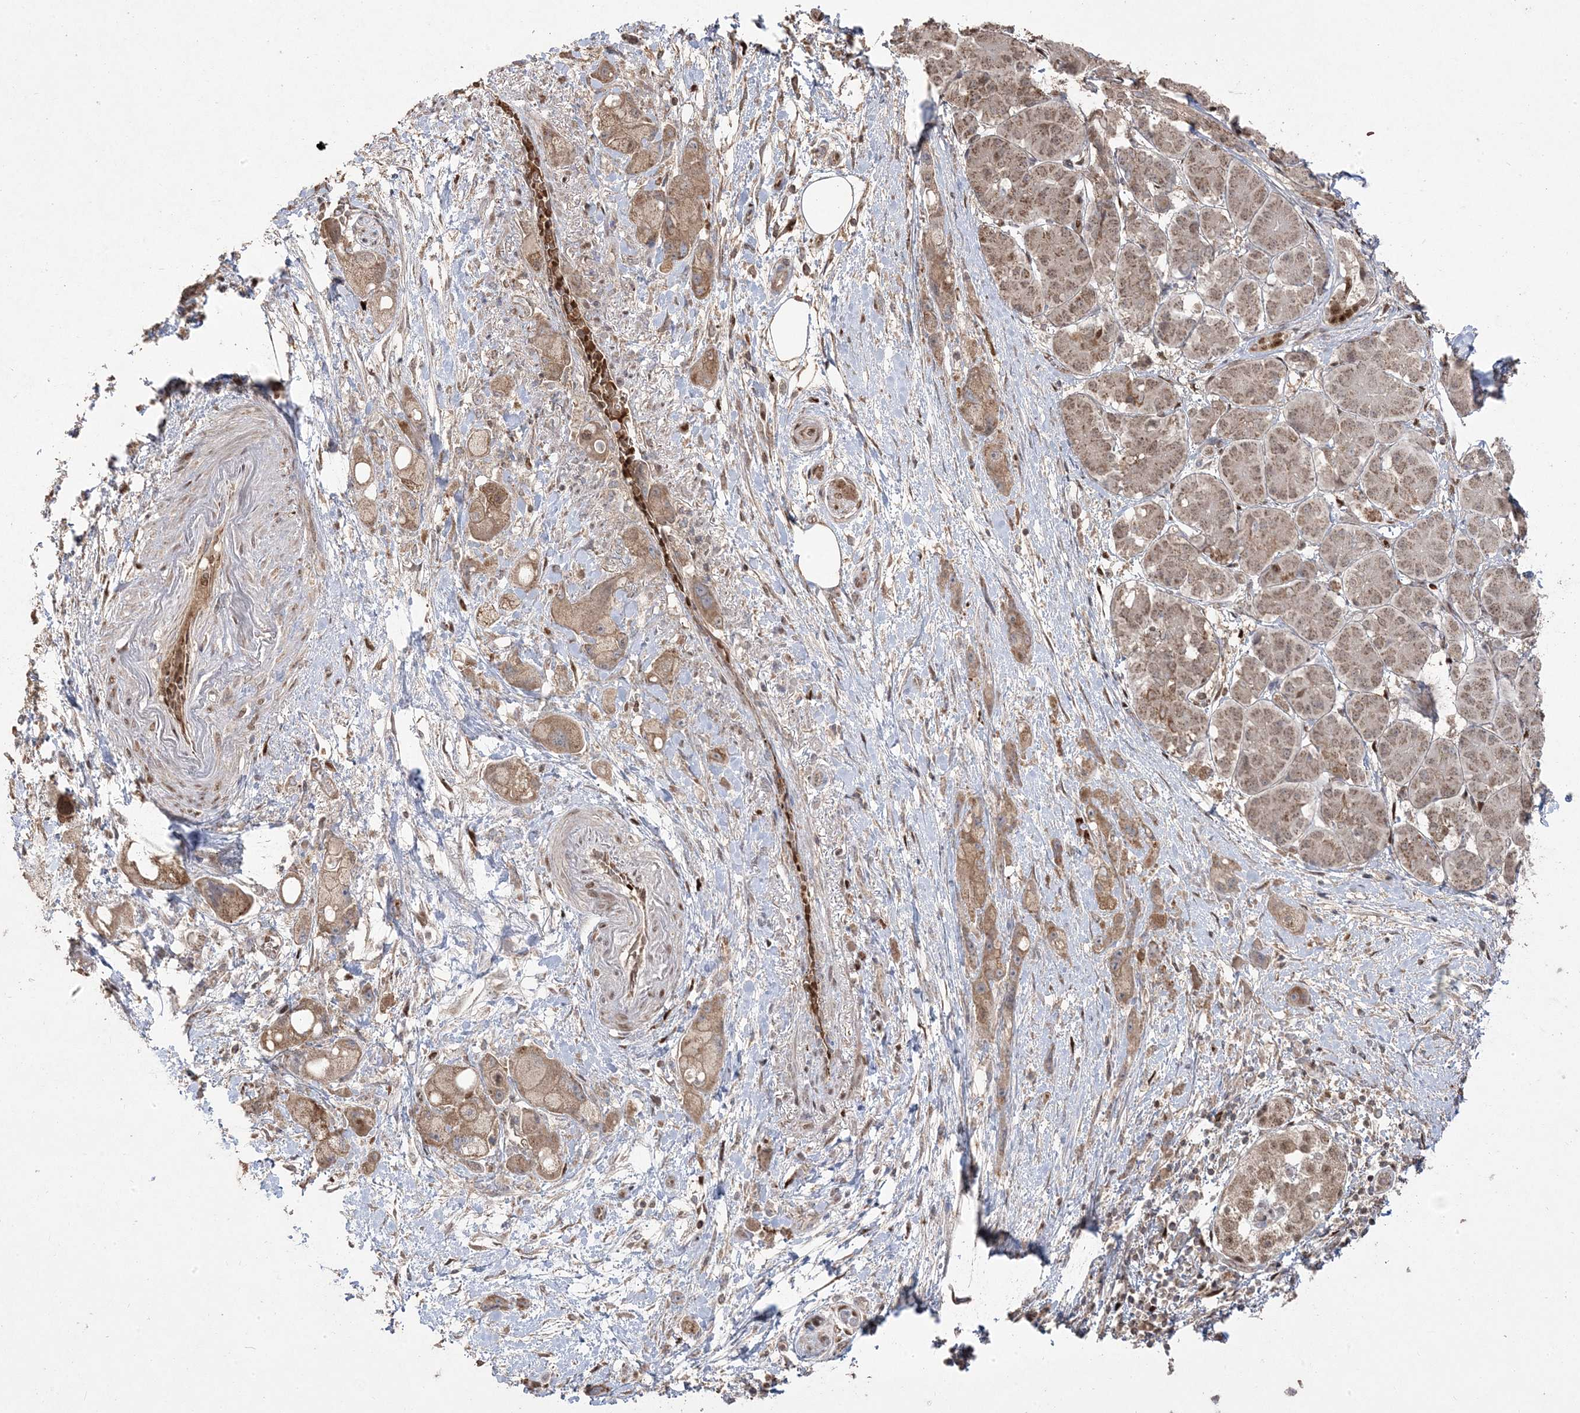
{"staining": {"intensity": "moderate", "quantity": ">75%", "location": "cytoplasmic/membranous"}, "tissue": "pancreatic cancer", "cell_type": "Tumor cells", "image_type": "cancer", "snomed": [{"axis": "morphology", "description": "Normal tissue, NOS"}, {"axis": "morphology", "description": "Adenocarcinoma, NOS"}, {"axis": "topography", "description": "Pancreas"}], "caption": "Adenocarcinoma (pancreatic) stained with a protein marker exhibits moderate staining in tumor cells.", "gene": "PPOX", "patient": {"sex": "female", "age": 68}}